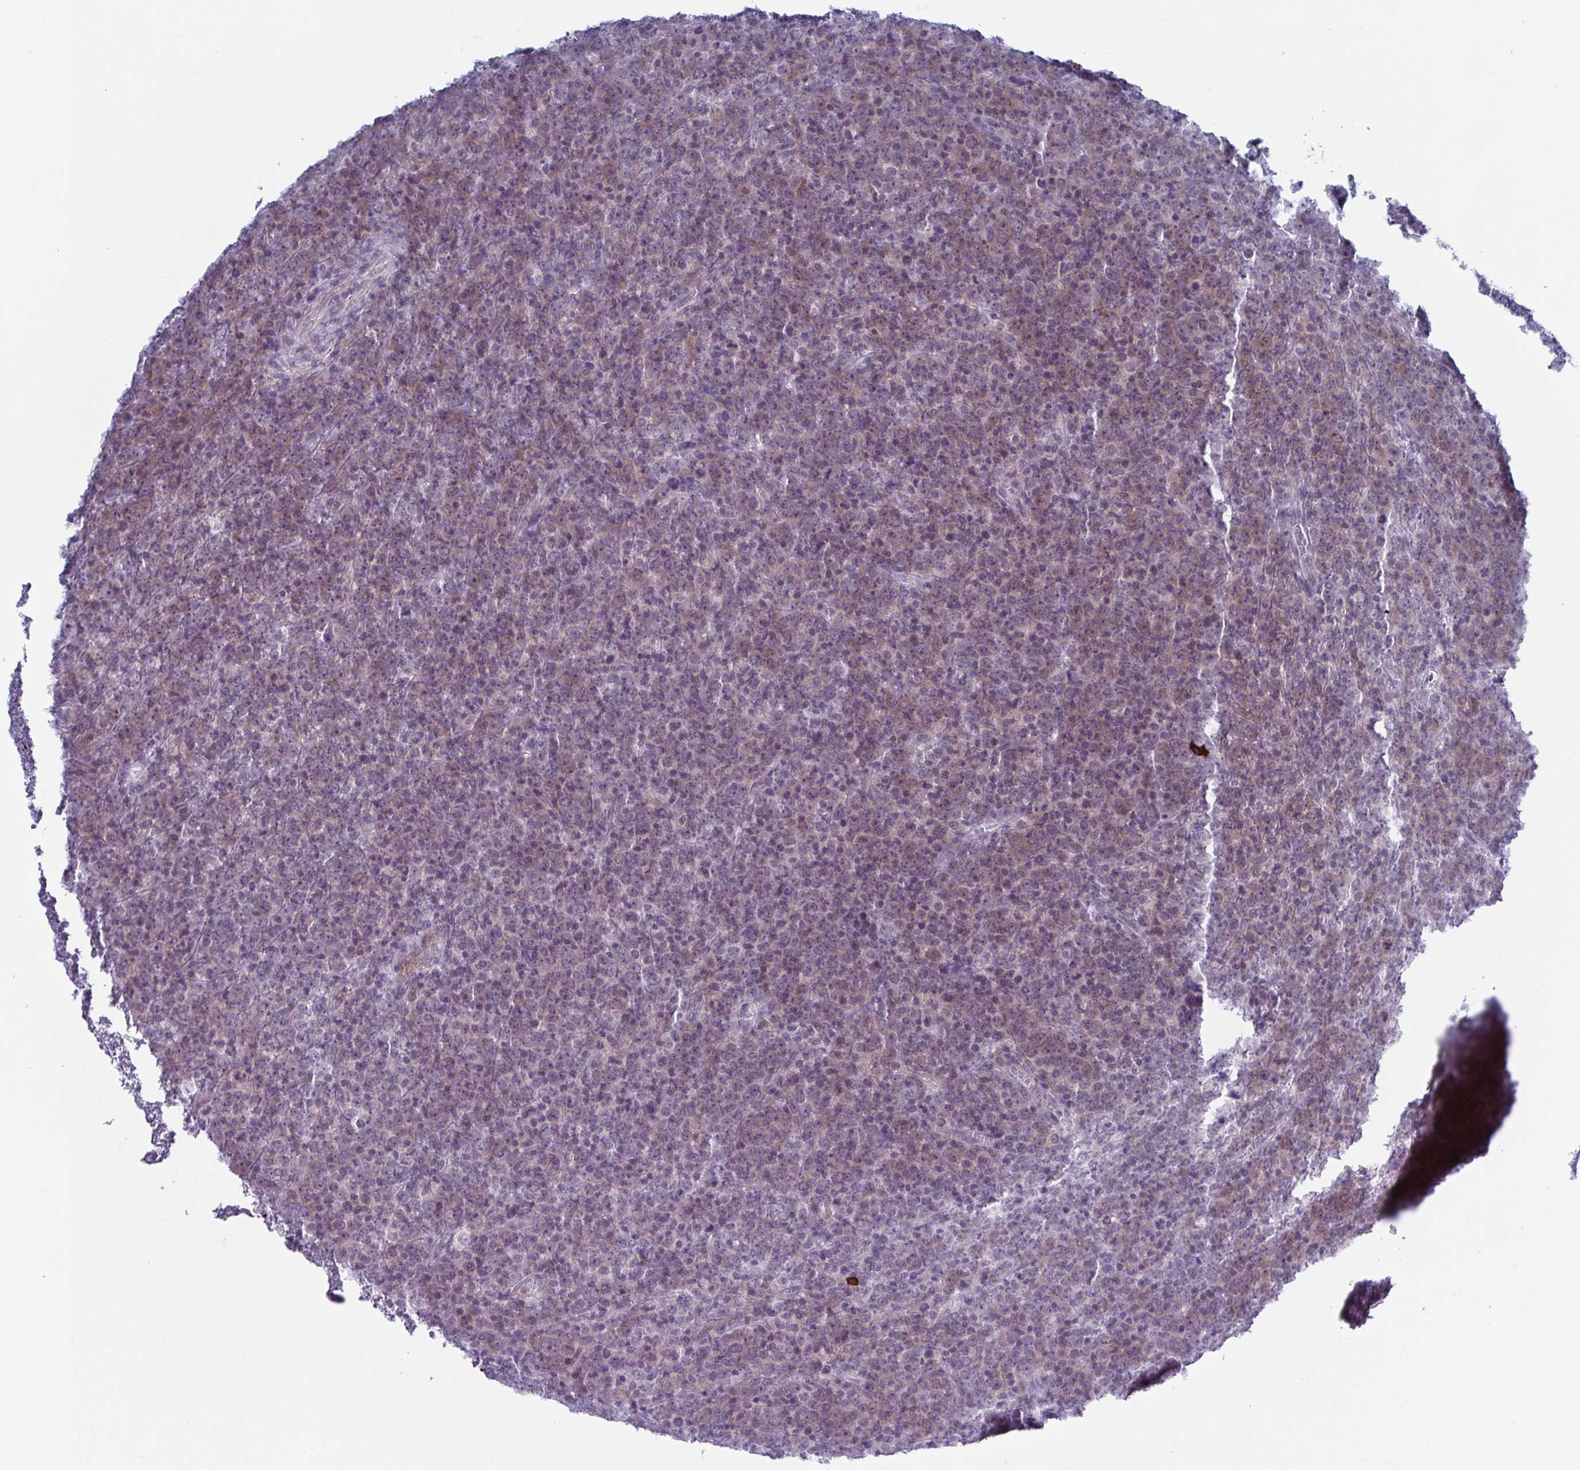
{"staining": {"intensity": "weak", "quantity": "25%-75%", "location": "cytoplasmic/membranous"}, "tissue": "lymphoma", "cell_type": "Tumor cells", "image_type": "cancer", "snomed": [{"axis": "morphology", "description": "Malignant lymphoma, non-Hodgkin's type, High grade"}, {"axis": "topography", "description": "Lymph node"}], "caption": "A photomicrograph of lymphoma stained for a protein exhibits weak cytoplasmic/membranous brown staining in tumor cells.", "gene": "ZFP64", "patient": {"sex": "male", "age": 51}}